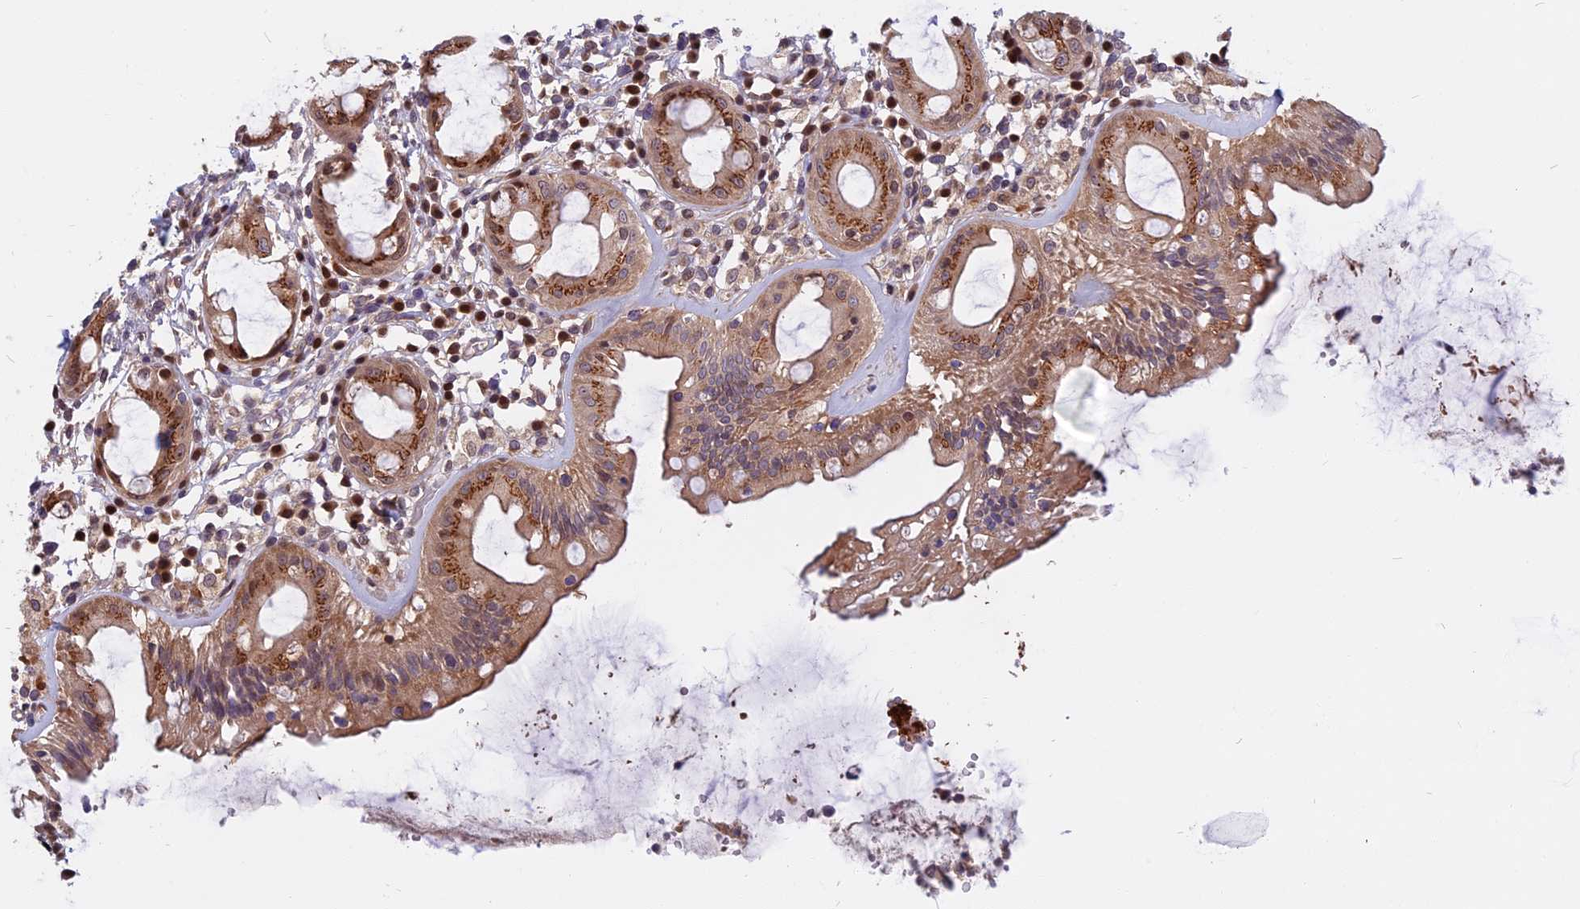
{"staining": {"intensity": "moderate", "quantity": ">75%", "location": "cytoplasmic/membranous,nuclear"}, "tissue": "rectum", "cell_type": "Glandular cells", "image_type": "normal", "snomed": [{"axis": "morphology", "description": "Normal tissue, NOS"}, {"axis": "topography", "description": "Rectum"}], "caption": "High-power microscopy captured an immunohistochemistry (IHC) photomicrograph of unremarkable rectum, revealing moderate cytoplasmic/membranous,nuclear staining in approximately >75% of glandular cells. (Brightfield microscopy of DAB IHC at high magnification).", "gene": "CCDC113", "patient": {"sex": "female", "age": 57}}